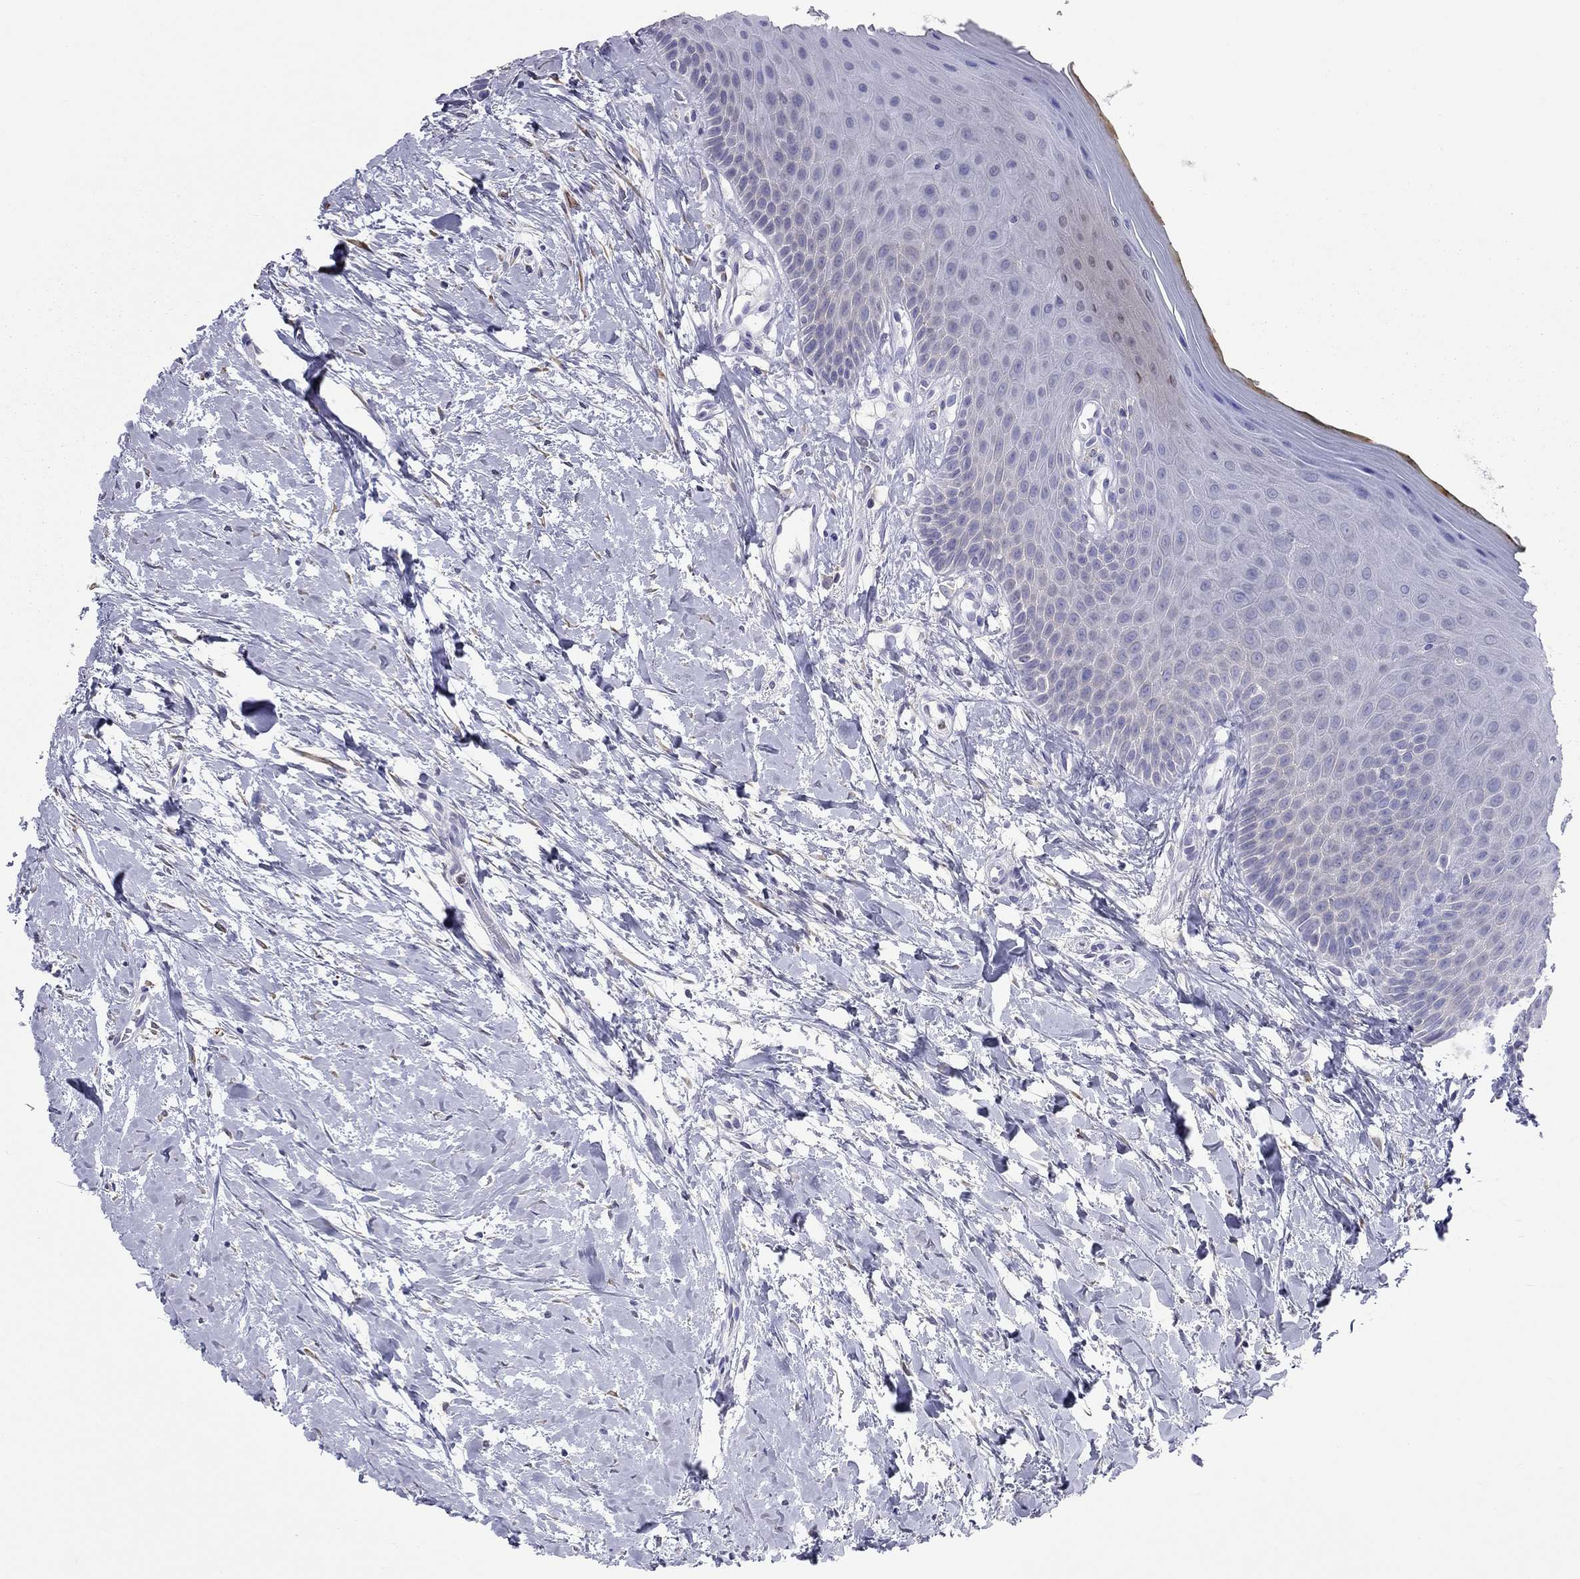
{"staining": {"intensity": "negative", "quantity": "none", "location": "none"}, "tissue": "oral mucosa", "cell_type": "Squamous epithelial cells", "image_type": "normal", "snomed": [{"axis": "morphology", "description": "Normal tissue, NOS"}, {"axis": "topography", "description": "Oral tissue"}], "caption": "Immunohistochemical staining of unremarkable human oral mucosa demonstrates no significant positivity in squamous epithelial cells. Nuclei are stained in blue.", "gene": "SLC46A2", "patient": {"sex": "female", "age": 43}}